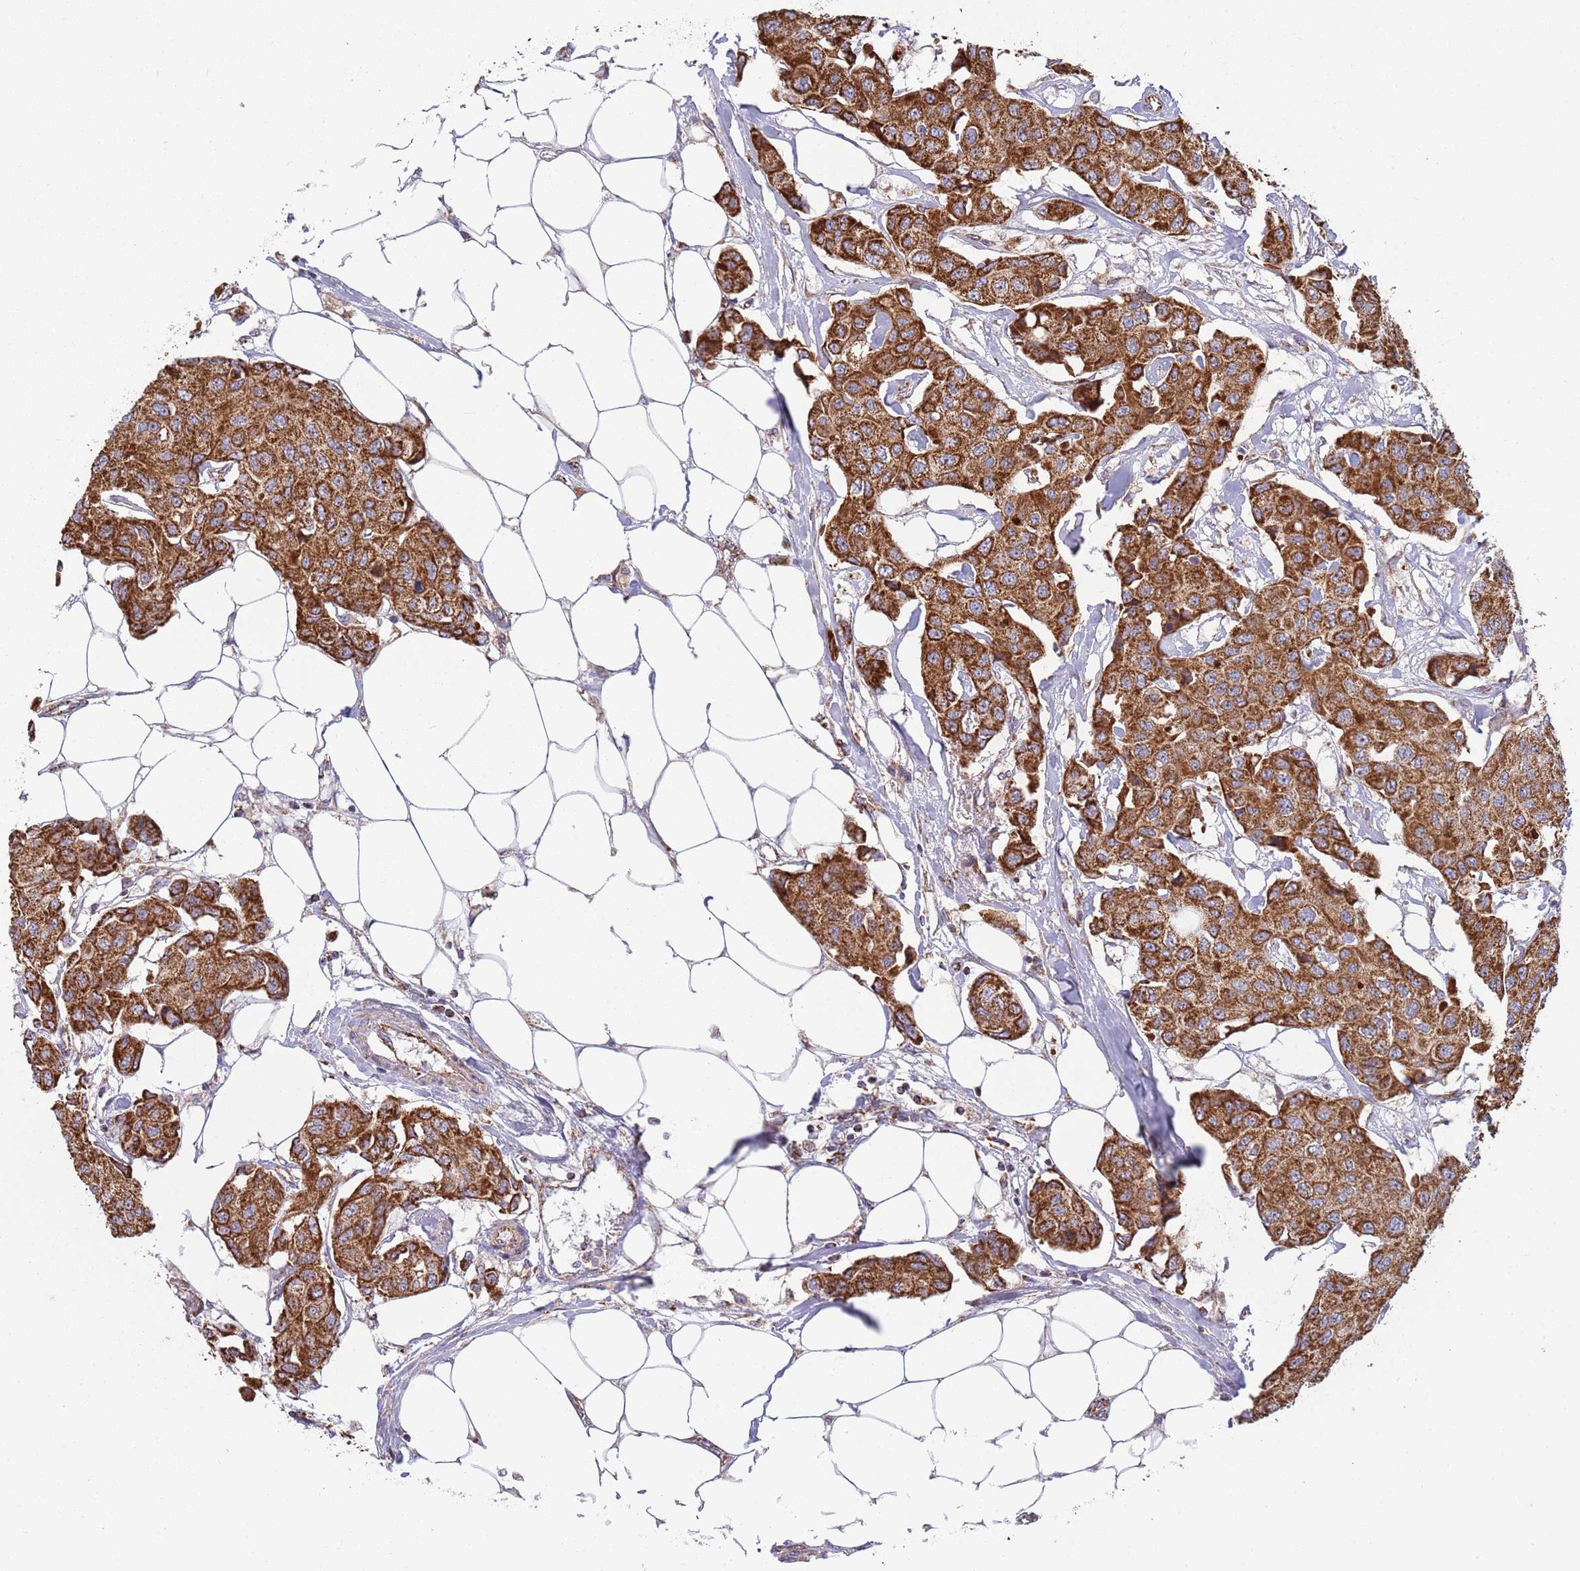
{"staining": {"intensity": "strong", "quantity": ">75%", "location": "cytoplasmic/membranous"}, "tissue": "breast cancer", "cell_type": "Tumor cells", "image_type": "cancer", "snomed": [{"axis": "morphology", "description": "Duct carcinoma"}, {"axis": "topography", "description": "Breast"}, {"axis": "topography", "description": "Lymph node"}], "caption": "This photomicrograph exhibits immunohistochemistry (IHC) staining of human breast cancer, with high strong cytoplasmic/membranous staining in about >75% of tumor cells.", "gene": "VPS16", "patient": {"sex": "female", "age": 80}}